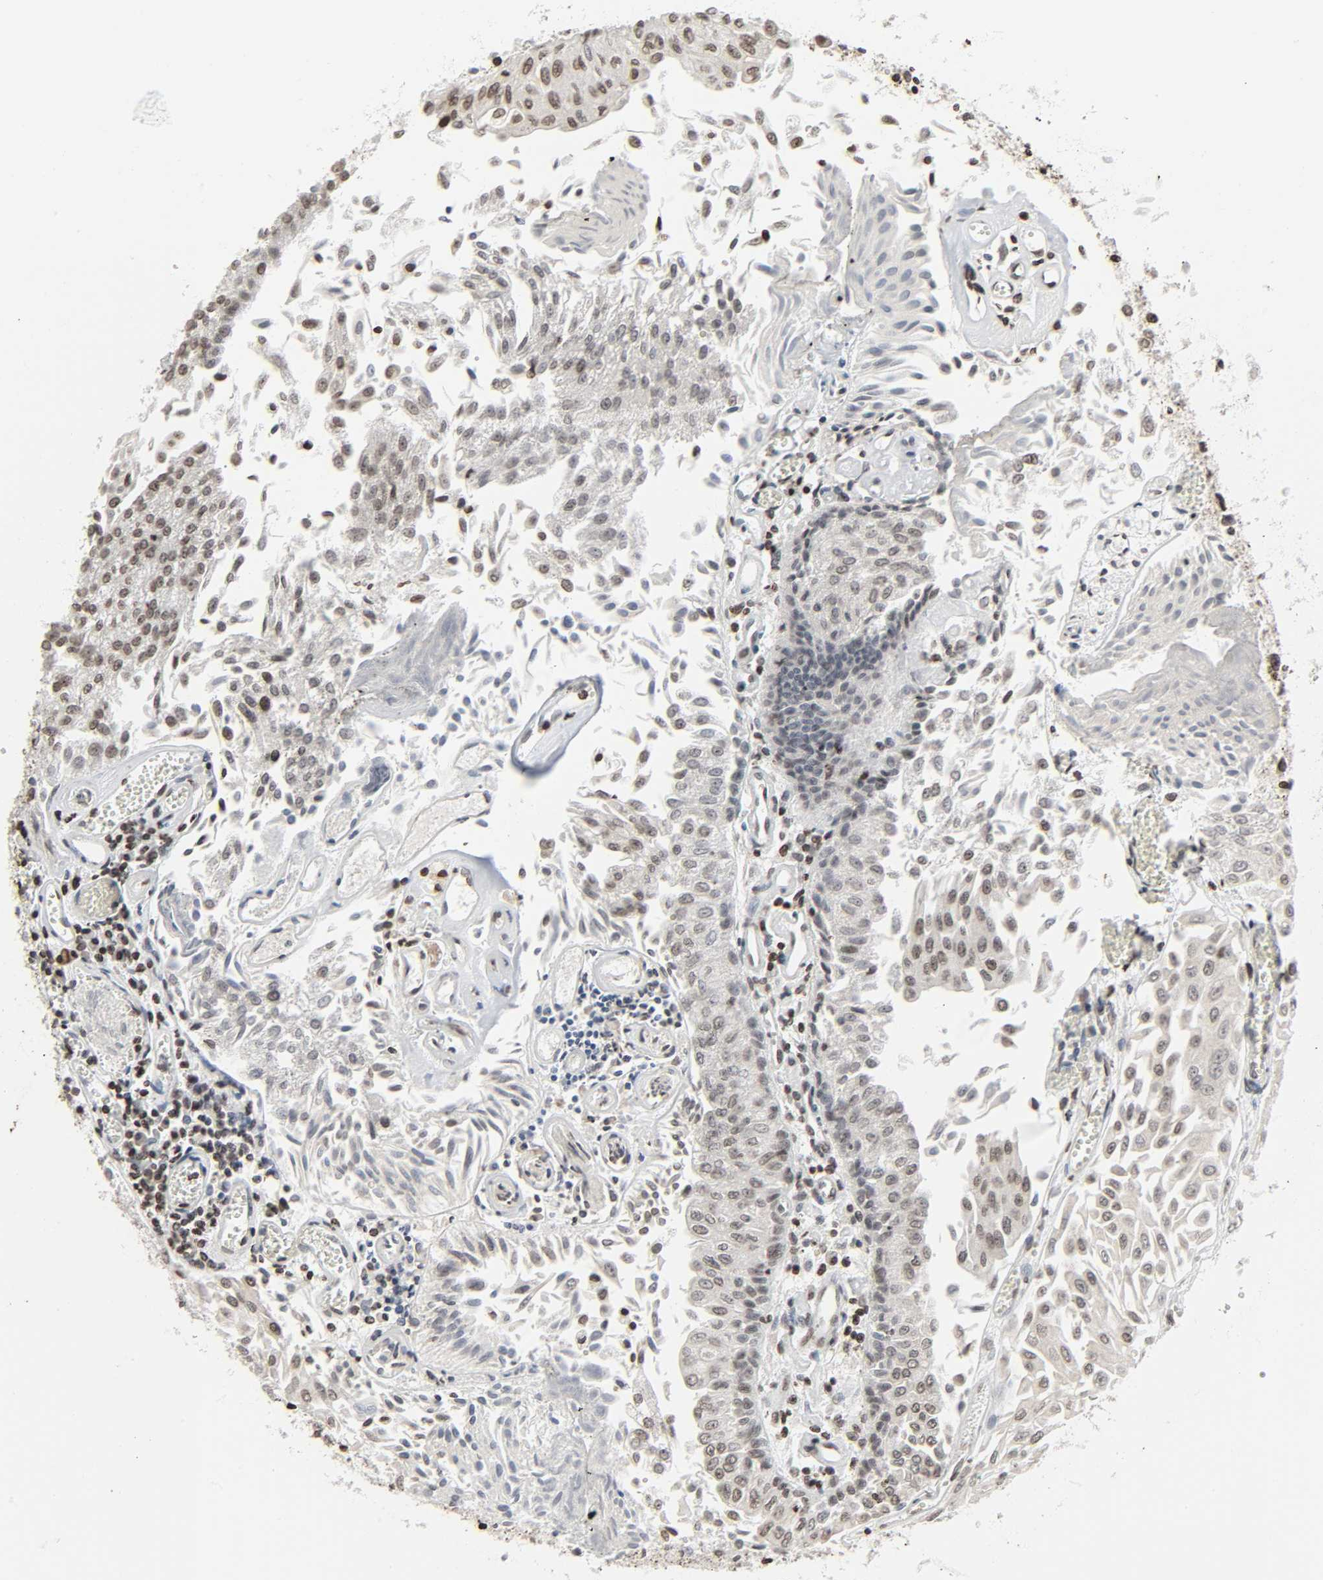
{"staining": {"intensity": "weak", "quantity": ">75%", "location": "nuclear"}, "tissue": "urothelial cancer", "cell_type": "Tumor cells", "image_type": "cancer", "snomed": [{"axis": "morphology", "description": "Urothelial carcinoma, Low grade"}, {"axis": "topography", "description": "Urinary bladder"}], "caption": "Immunohistochemistry (IHC) staining of urothelial cancer, which reveals low levels of weak nuclear expression in approximately >75% of tumor cells indicating weak nuclear protein expression. The staining was performed using DAB (3,3'-diaminobenzidine) (brown) for protein detection and nuclei were counterstained in hematoxylin (blue).", "gene": "ELAVL1", "patient": {"sex": "male", "age": 86}}